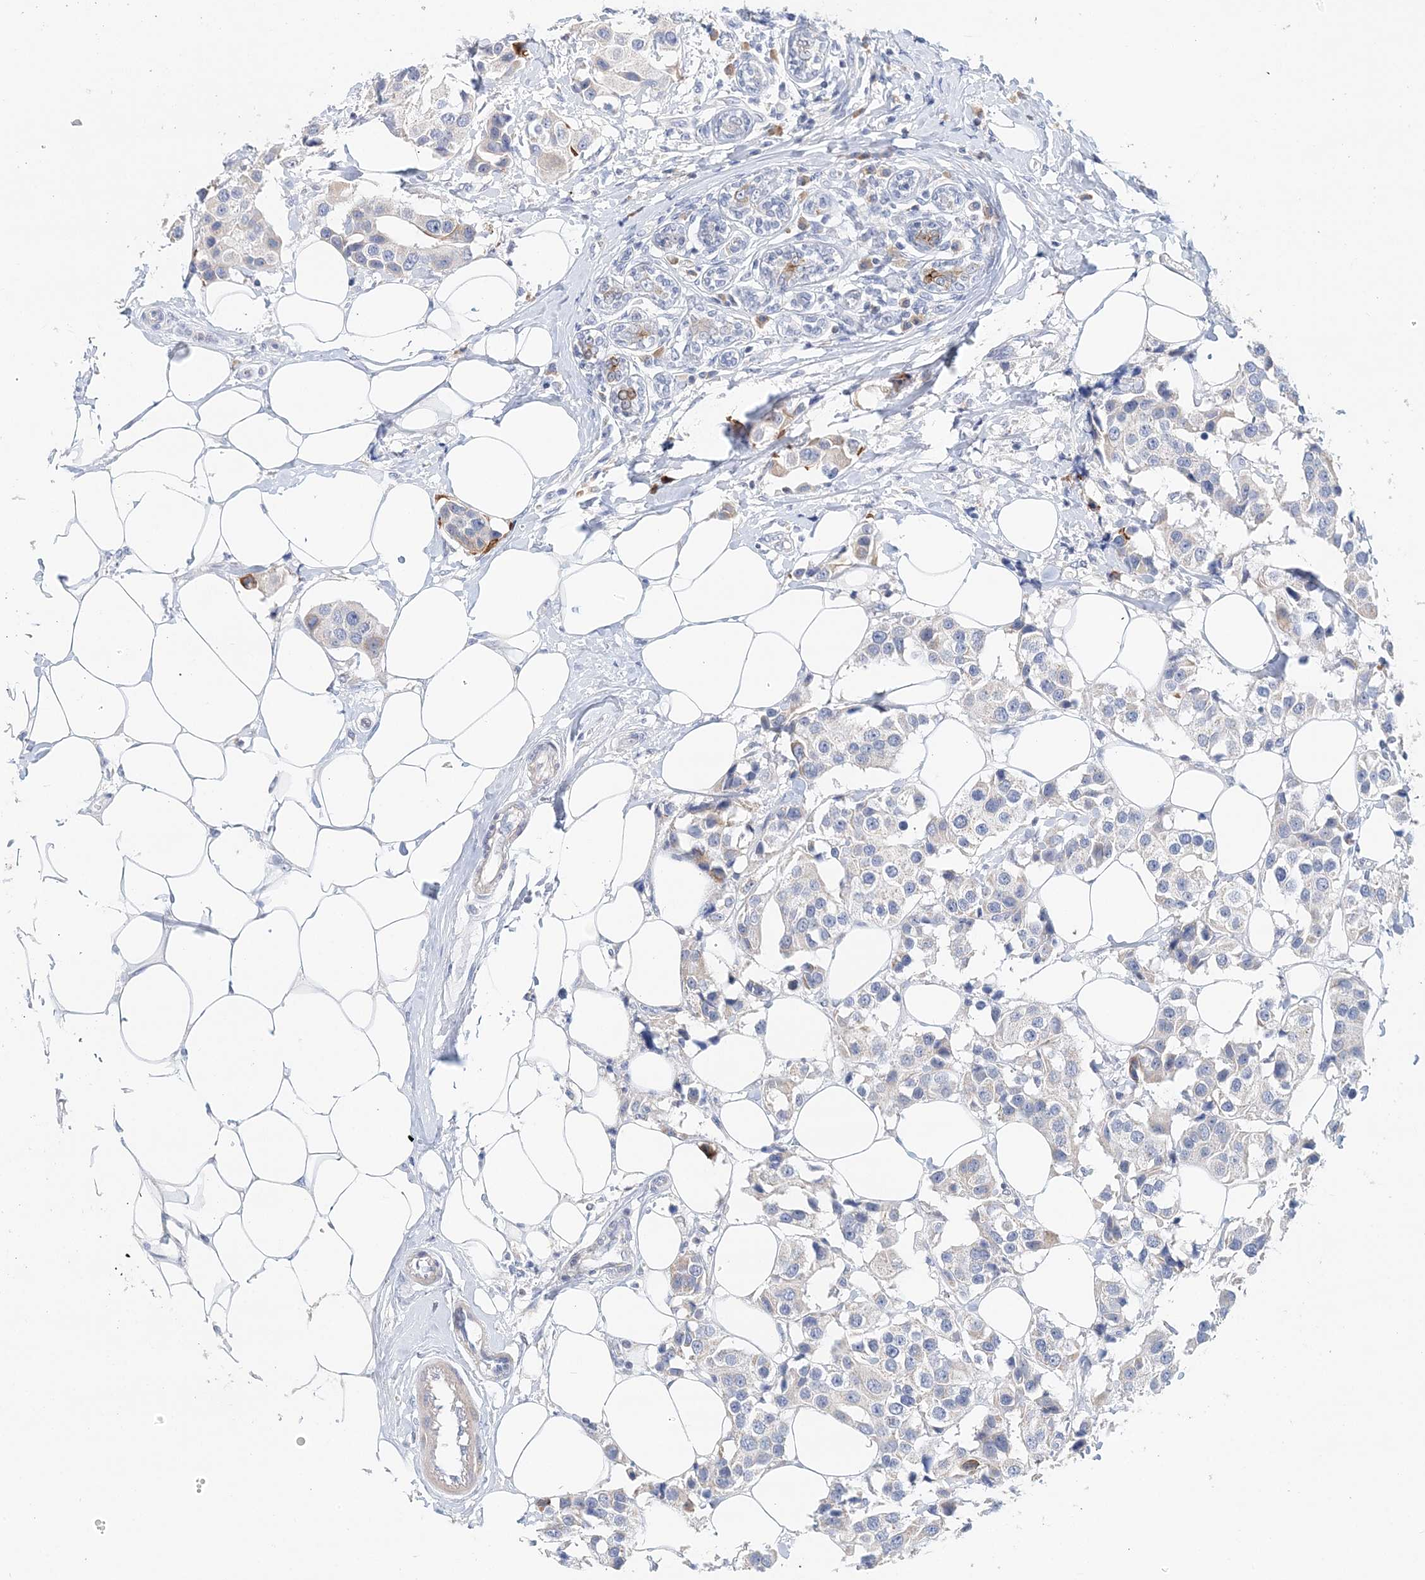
{"staining": {"intensity": "negative", "quantity": "none", "location": "none"}, "tissue": "breast cancer", "cell_type": "Tumor cells", "image_type": "cancer", "snomed": [{"axis": "morphology", "description": "Normal tissue, NOS"}, {"axis": "morphology", "description": "Duct carcinoma"}, {"axis": "topography", "description": "Breast"}], "caption": "This is an immunohistochemistry (IHC) image of human breast cancer. There is no staining in tumor cells.", "gene": "LRRIQ4", "patient": {"sex": "female", "age": 39}}